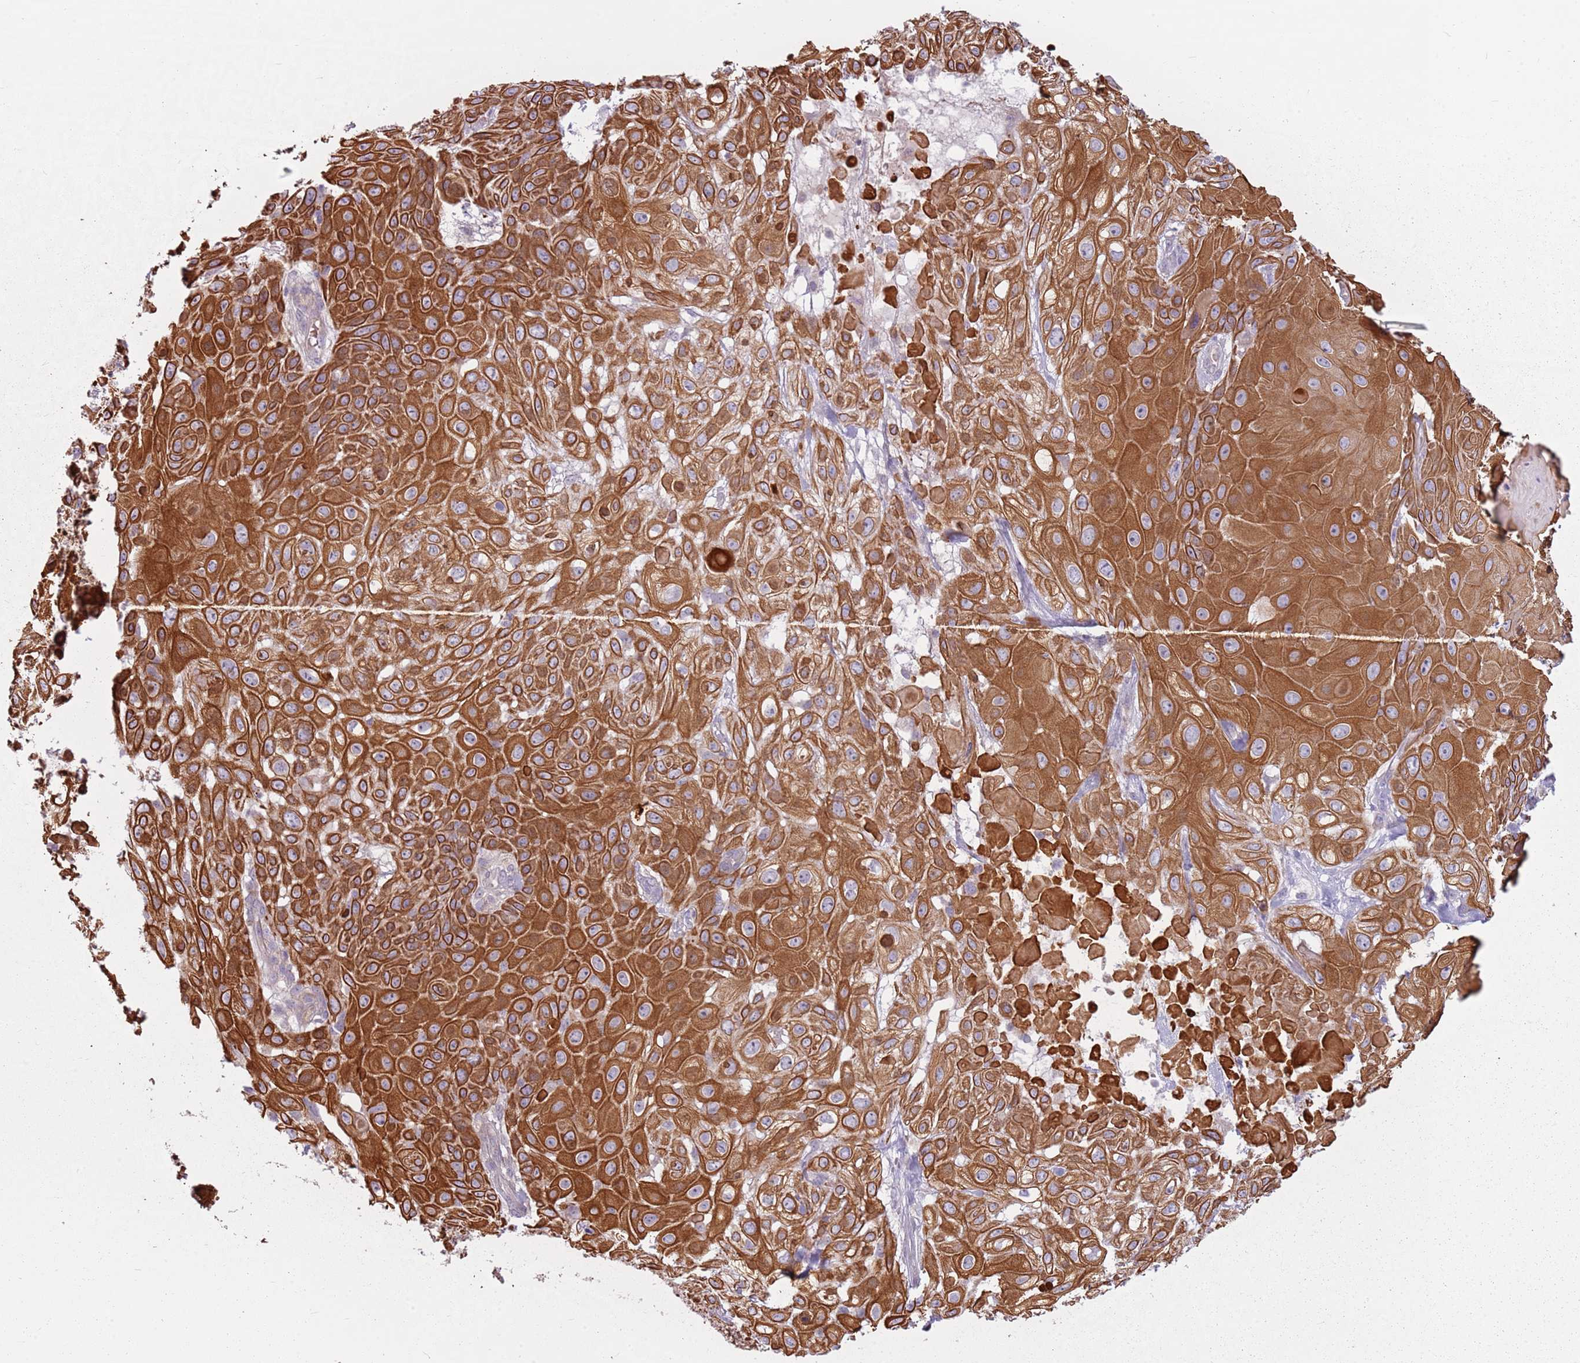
{"staining": {"intensity": "strong", "quantity": ">75%", "location": "cytoplasmic/membranous"}, "tissue": "skin cancer", "cell_type": "Tumor cells", "image_type": "cancer", "snomed": [{"axis": "morphology", "description": "Normal tissue, NOS"}, {"axis": "morphology", "description": "Squamous cell carcinoma, NOS"}, {"axis": "topography", "description": "Skin"}, {"axis": "topography", "description": "Cartilage tissue"}], "caption": "A photomicrograph of human skin squamous cell carcinoma stained for a protein reveals strong cytoplasmic/membranous brown staining in tumor cells.", "gene": "HSPA14", "patient": {"sex": "female", "age": 79}}